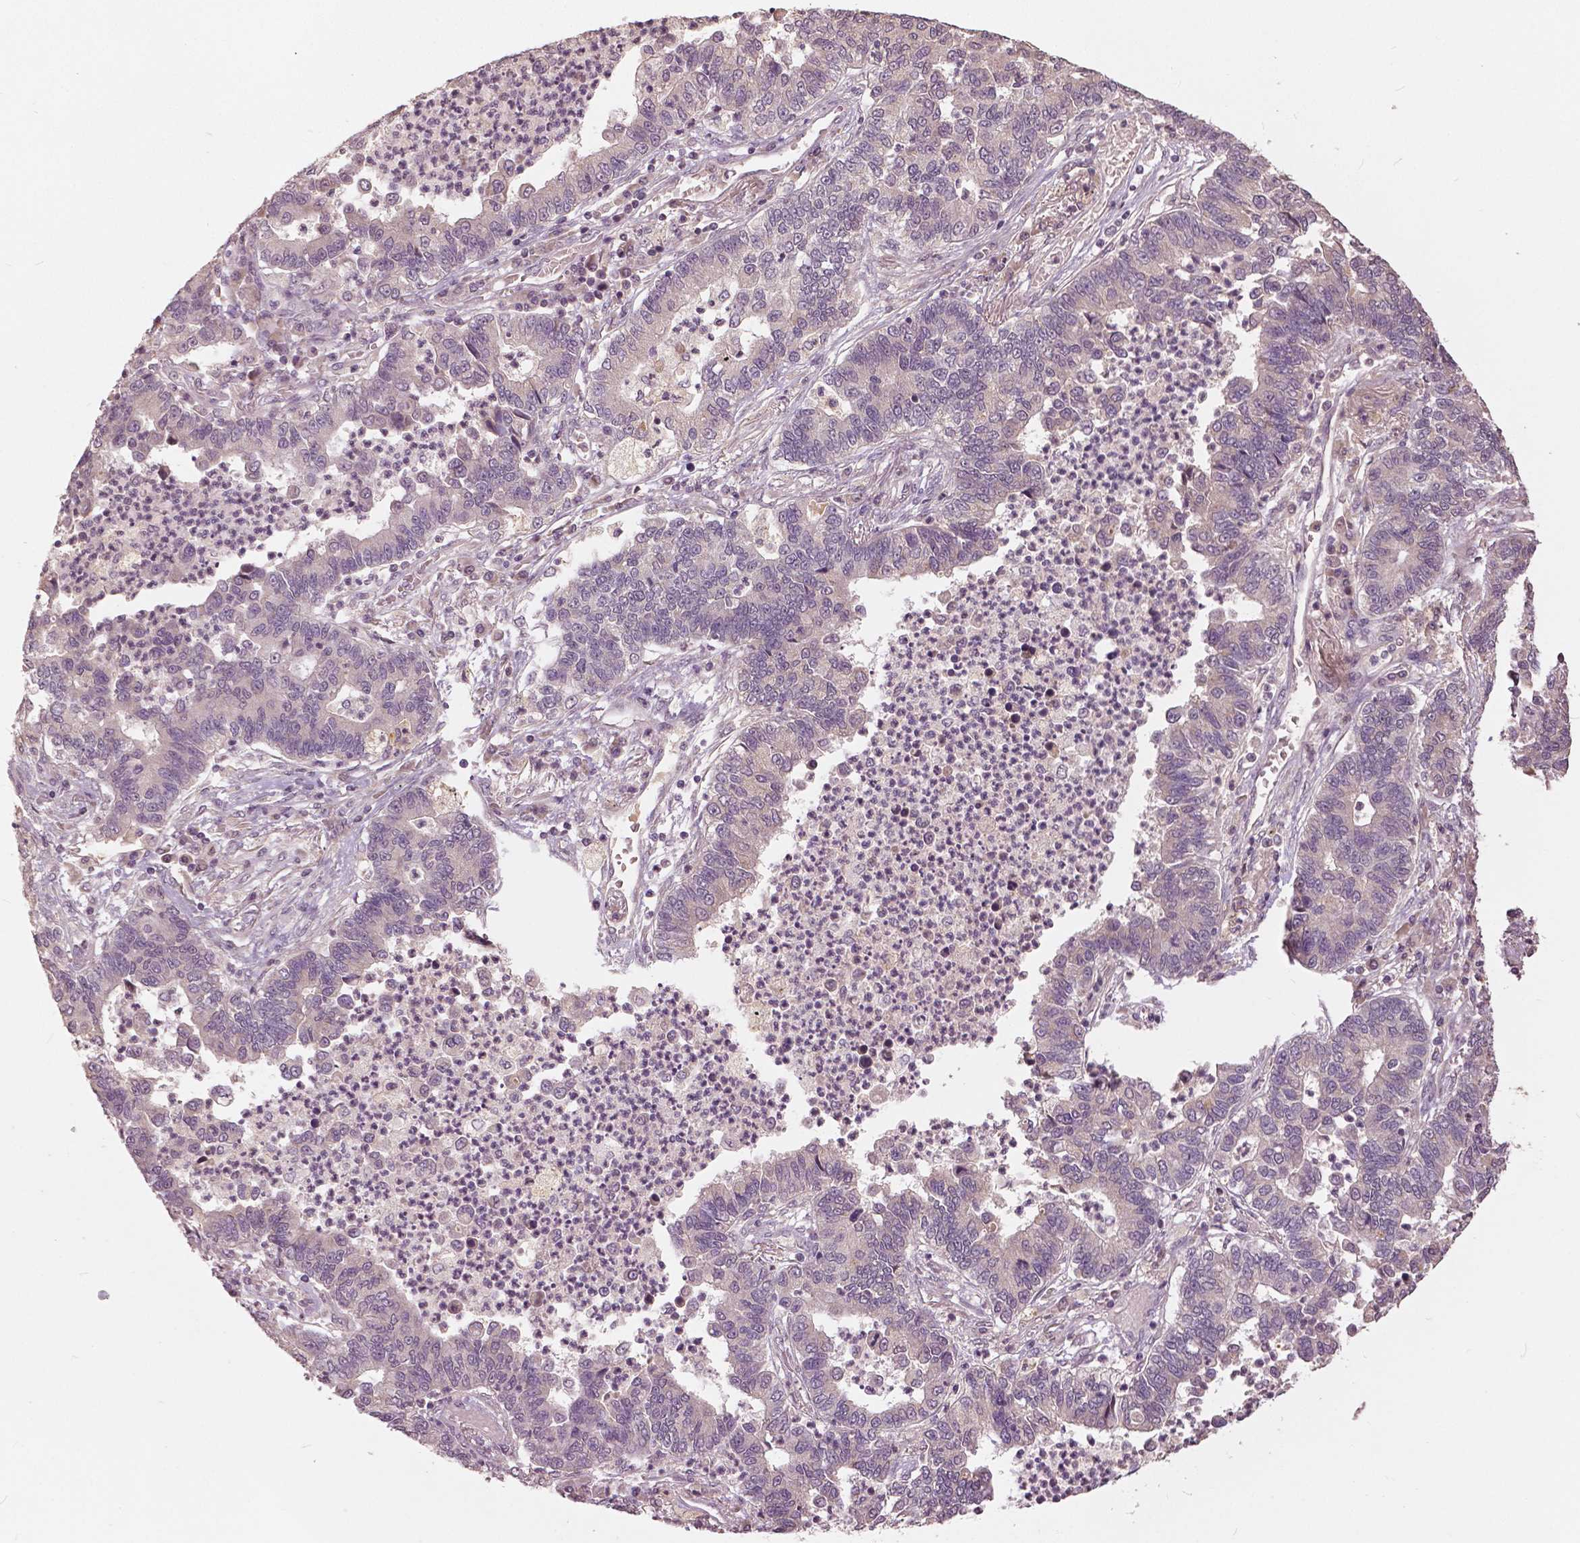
{"staining": {"intensity": "negative", "quantity": "none", "location": "none"}, "tissue": "lung cancer", "cell_type": "Tumor cells", "image_type": "cancer", "snomed": [{"axis": "morphology", "description": "Adenocarcinoma, NOS"}, {"axis": "topography", "description": "Lung"}], "caption": "There is no significant positivity in tumor cells of lung cancer.", "gene": "ANGPTL4", "patient": {"sex": "female", "age": 57}}